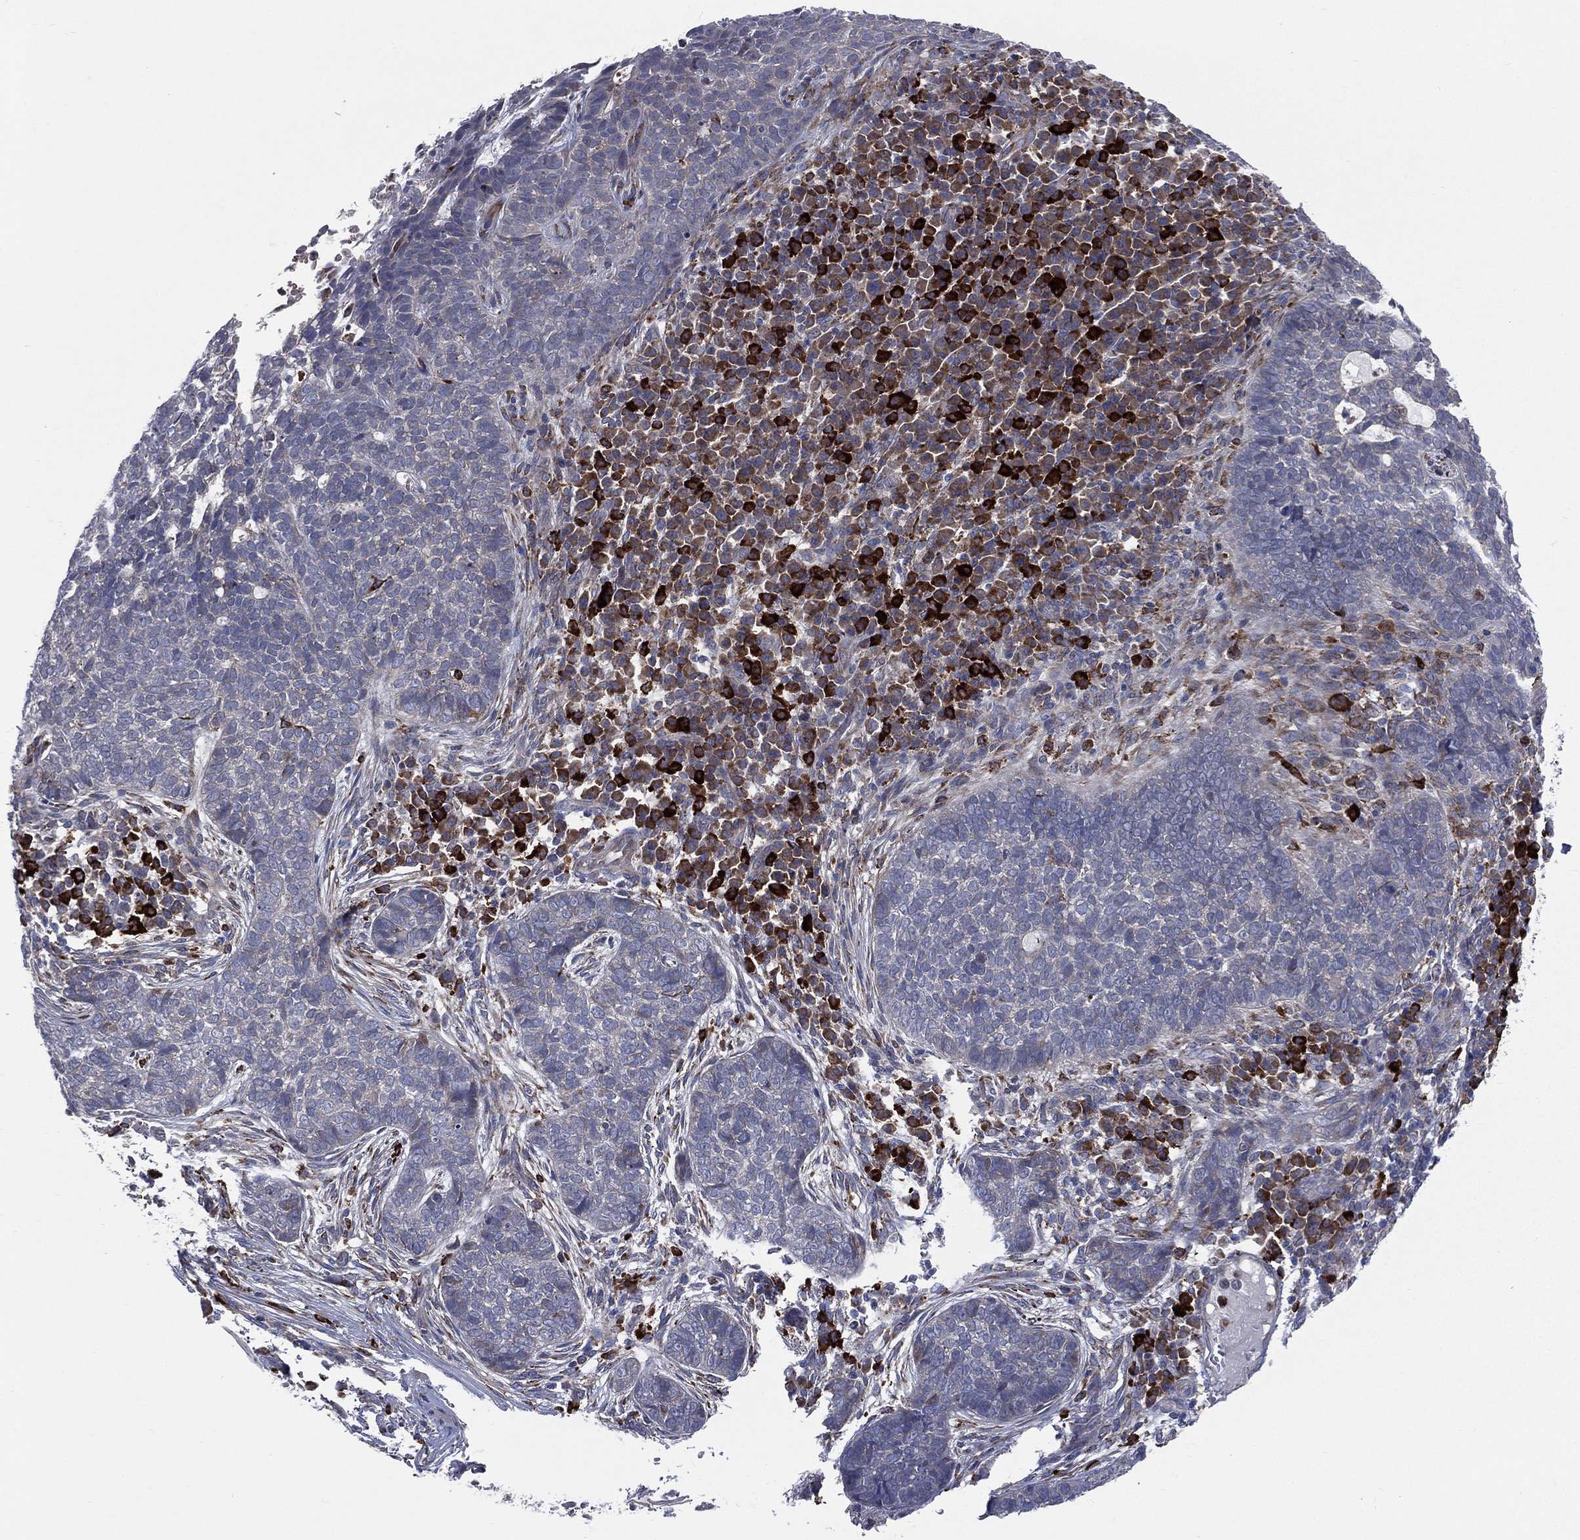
{"staining": {"intensity": "negative", "quantity": "none", "location": "none"}, "tissue": "skin cancer", "cell_type": "Tumor cells", "image_type": "cancer", "snomed": [{"axis": "morphology", "description": "Basal cell carcinoma"}, {"axis": "topography", "description": "Skin"}], "caption": "The photomicrograph displays no staining of tumor cells in skin cancer.", "gene": "CCDC159", "patient": {"sex": "female", "age": 69}}